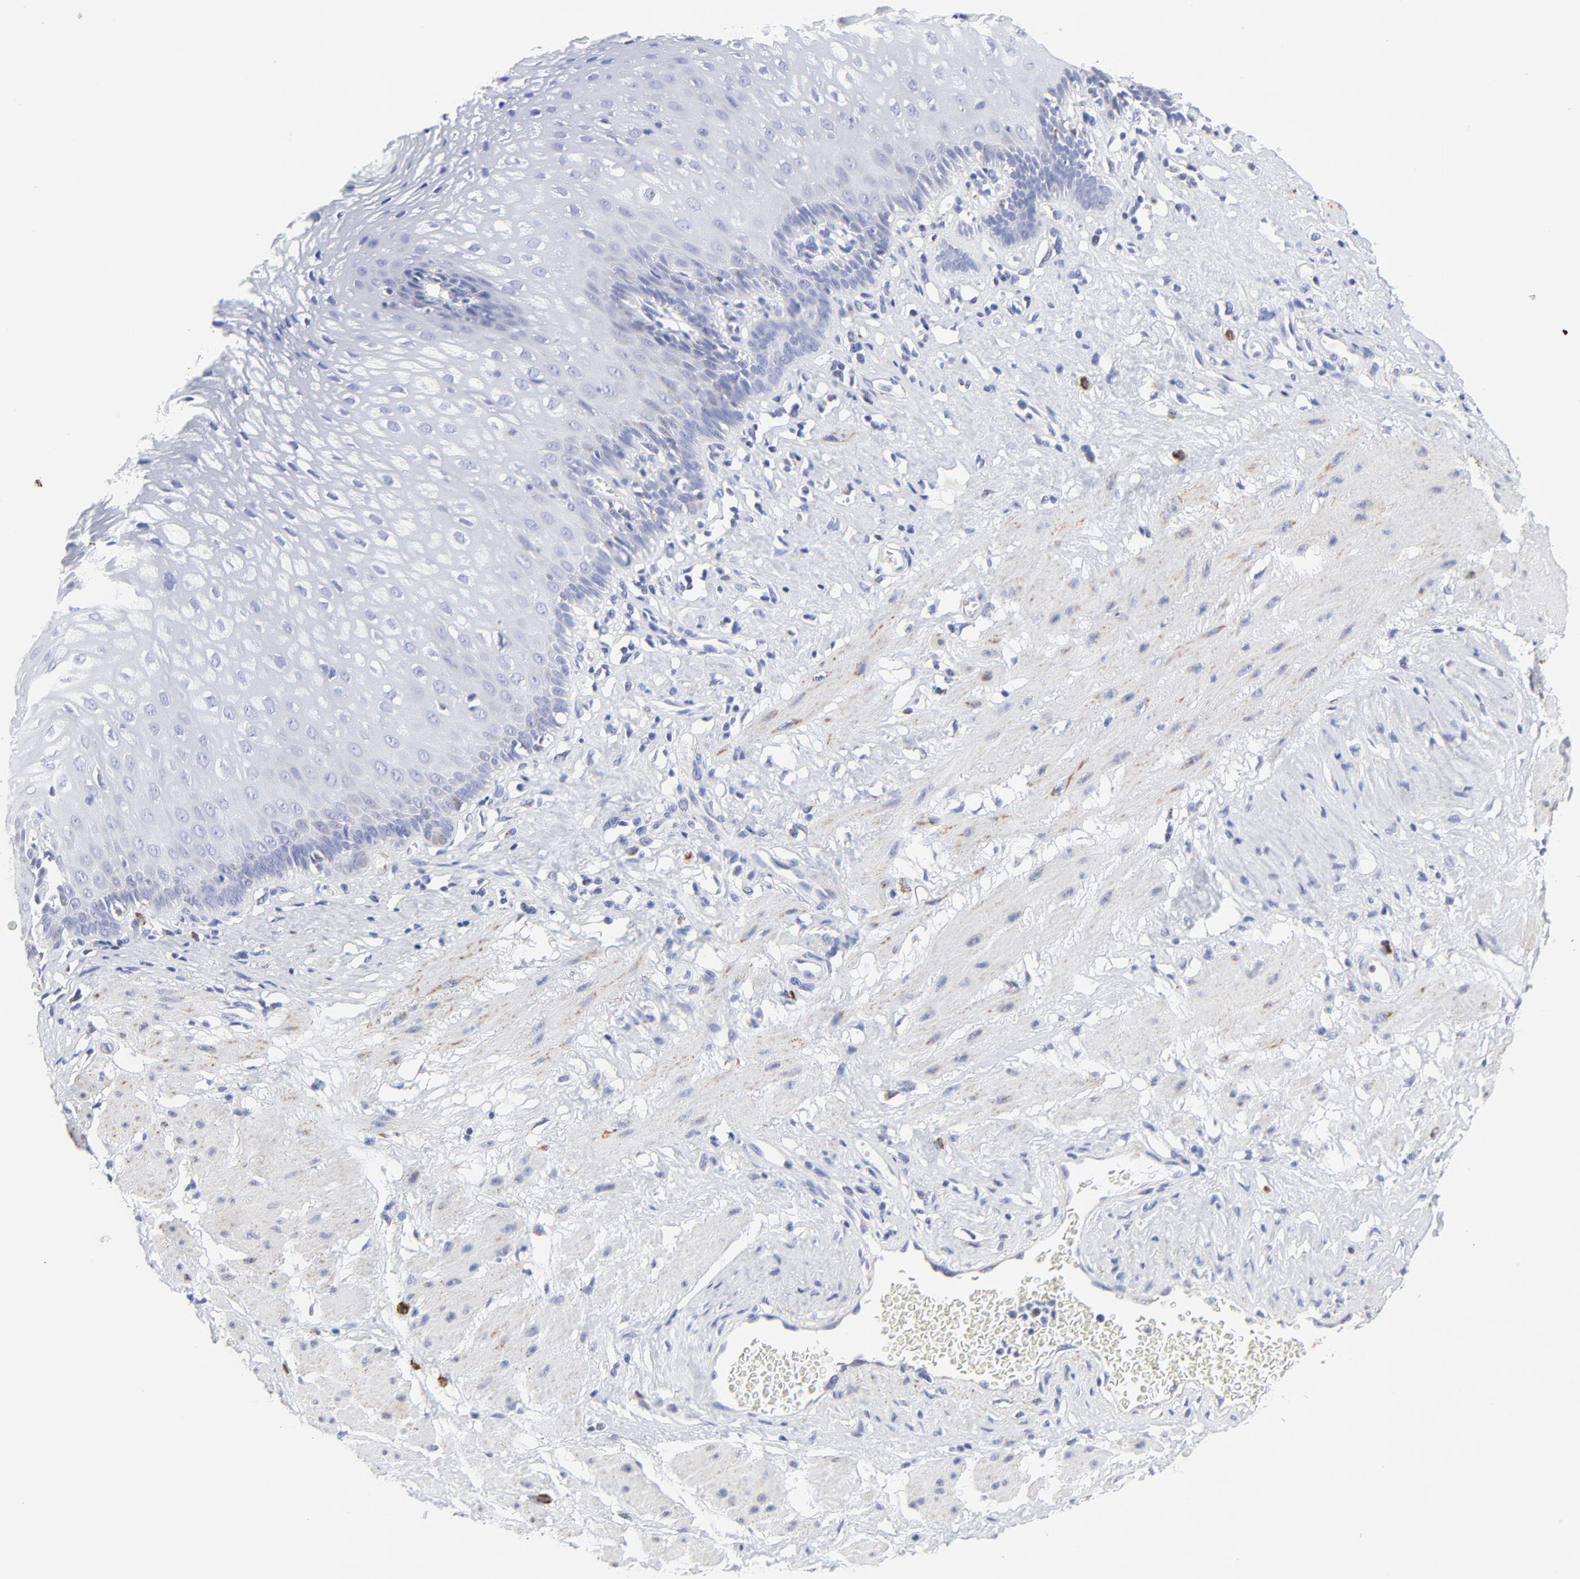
{"staining": {"intensity": "negative", "quantity": "none", "location": "none"}, "tissue": "esophagus", "cell_type": "Squamous epithelial cells", "image_type": "normal", "snomed": [{"axis": "morphology", "description": "Normal tissue, NOS"}, {"axis": "topography", "description": "Esophagus"}], "caption": "Immunohistochemistry (IHC) micrograph of unremarkable esophagus: esophagus stained with DAB exhibits no significant protein positivity in squamous epithelial cells.", "gene": "PINK1", "patient": {"sex": "female", "age": 70}}